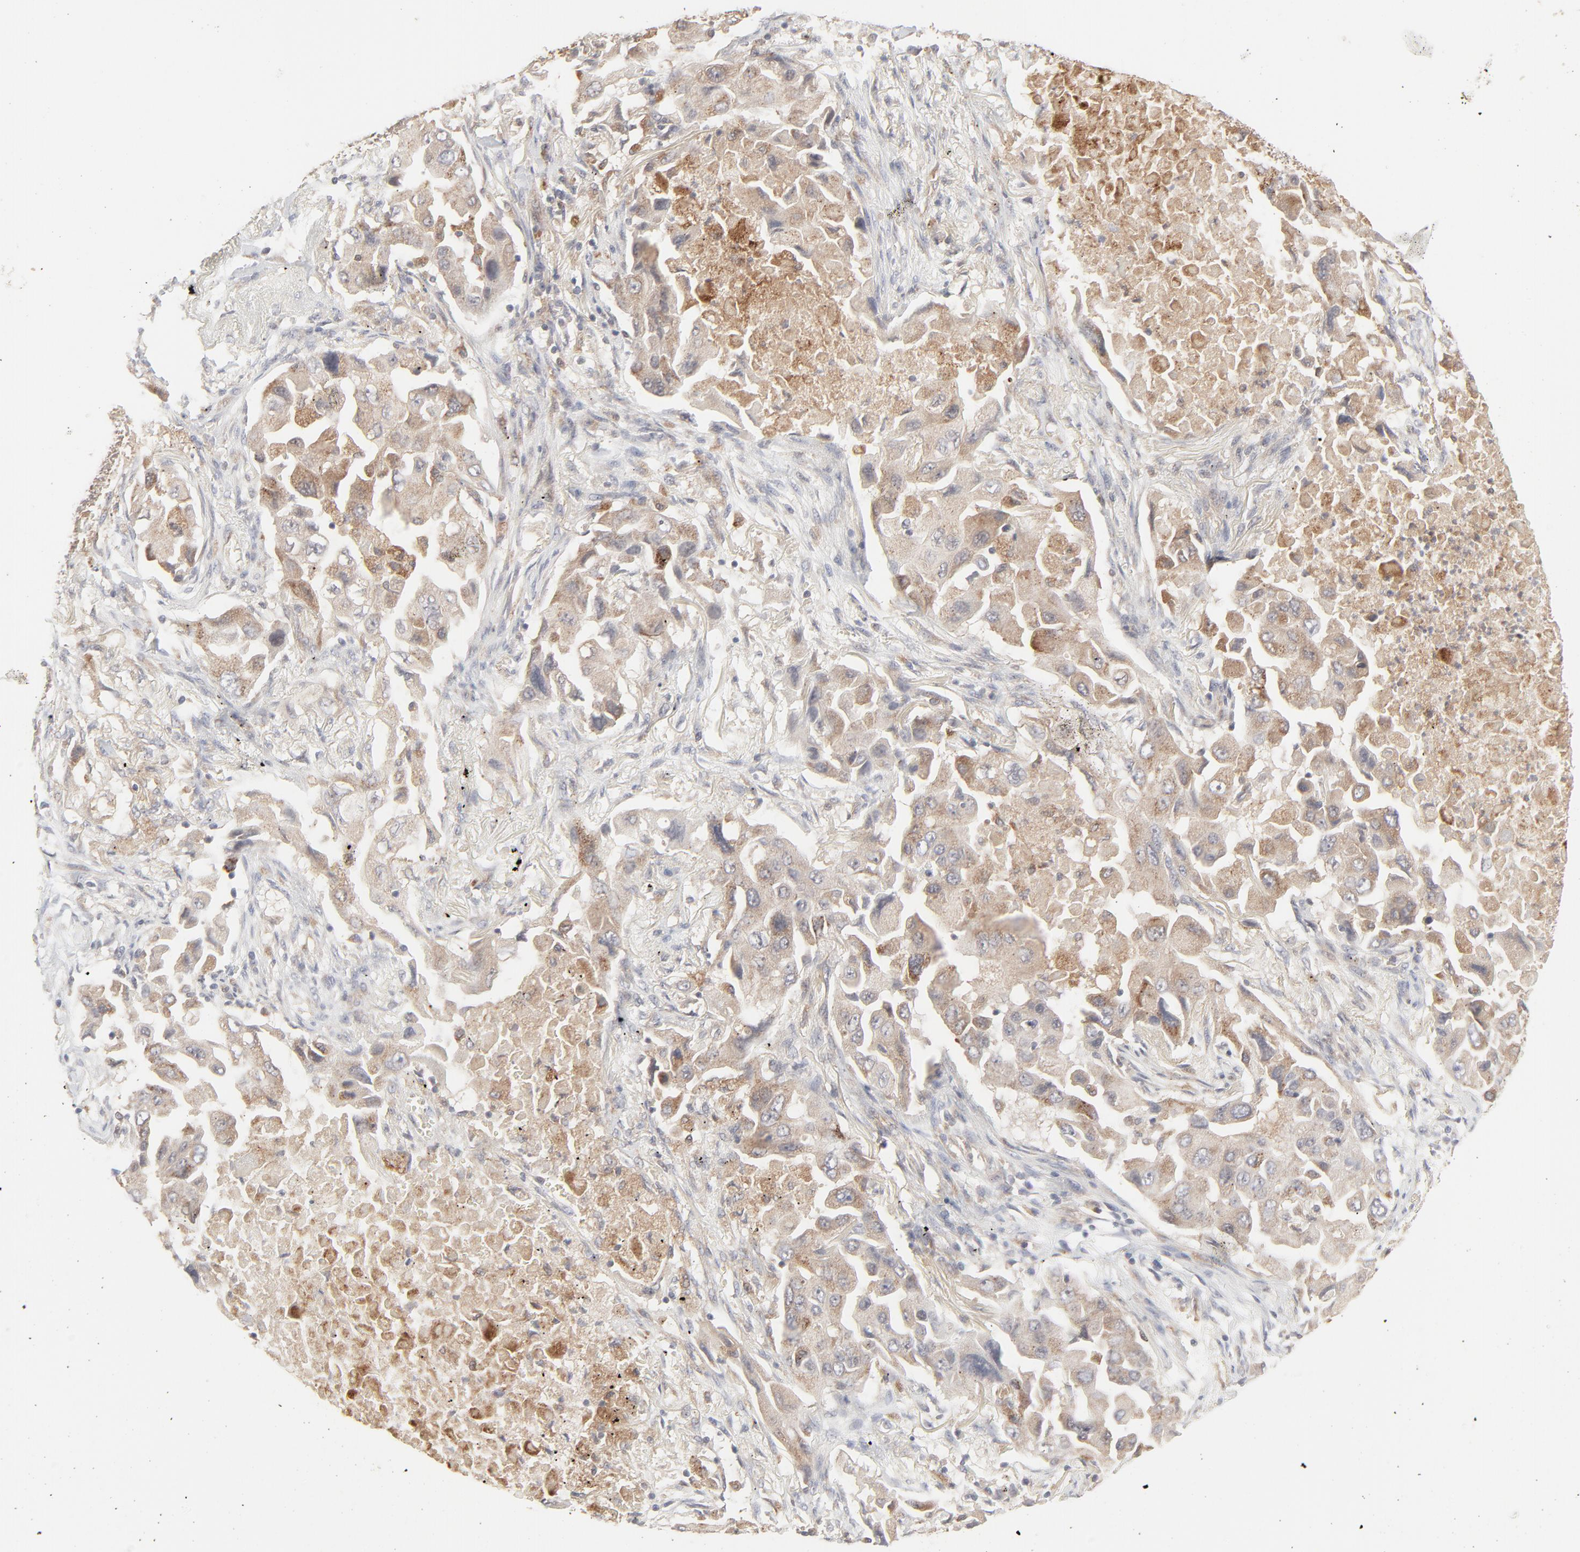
{"staining": {"intensity": "moderate", "quantity": ">75%", "location": "cytoplasmic/membranous"}, "tissue": "lung cancer", "cell_type": "Tumor cells", "image_type": "cancer", "snomed": [{"axis": "morphology", "description": "Adenocarcinoma, NOS"}, {"axis": "topography", "description": "Lung"}], "caption": "IHC of lung adenocarcinoma shows medium levels of moderate cytoplasmic/membranous positivity in about >75% of tumor cells. (IHC, brightfield microscopy, high magnification).", "gene": "RAB5C", "patient": {"sex": "female", "age": 65}}